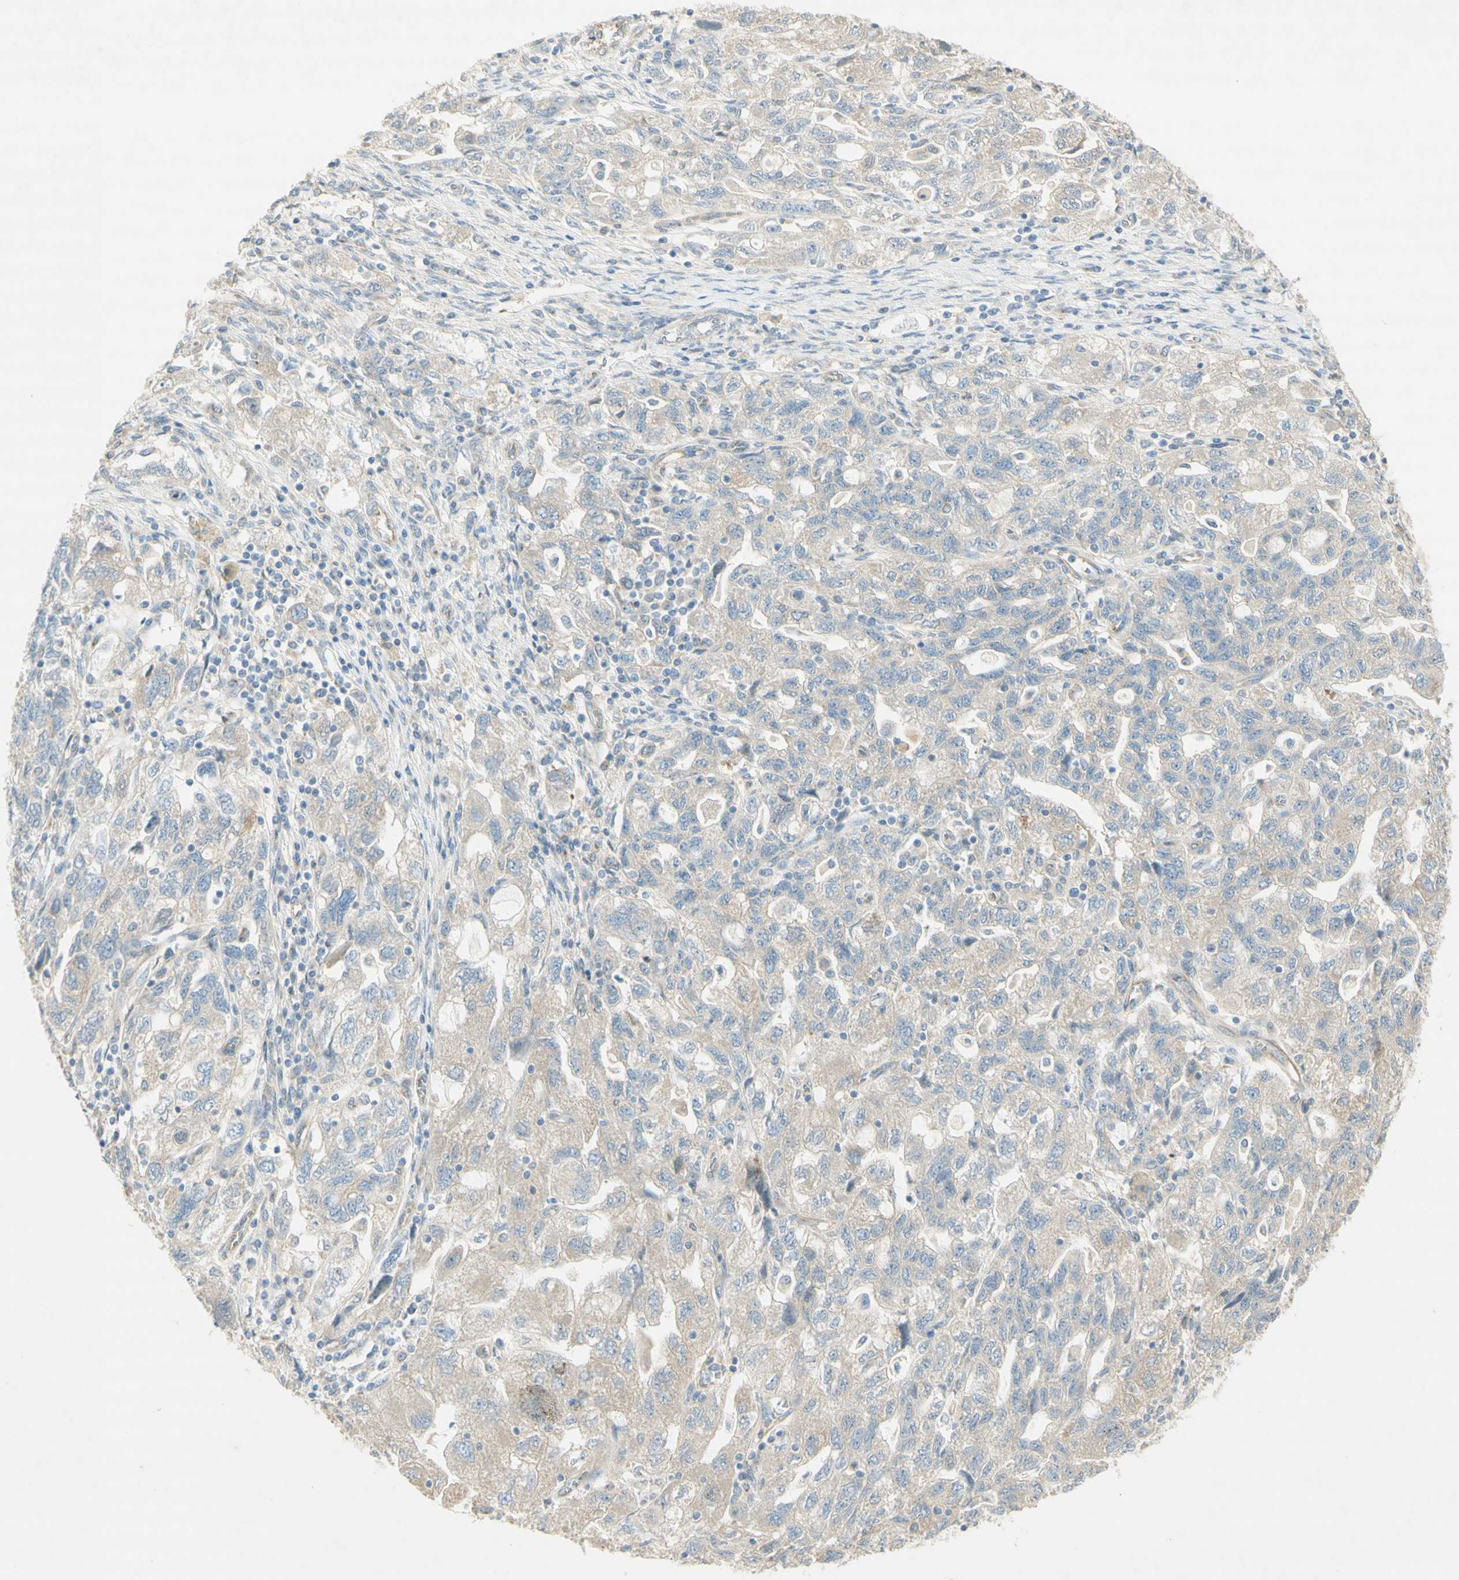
{"staining": {"intensity": "weak", "quantity": "25%-75%", "location": "cytoplasmic/membranous"}, "tissue": "ovarian cancer", "cell_type": "Tumor cells", "image_type": "cancer", "snomed": [{"axis": "morphology", "description": "Carcinoma, NOS"}, {"axis": "morphology", "description": "Cystadenocarcinoma, serous, NOS"}, {"axis": "topography", "description": "Ovary"}], "caption": "Human ovarian cancer stained with a brown dye shows weak cytoplasmic/membranous positive expression in about 25%-75% of tumor cells.", "gene": "DYNC1H1", "patient": {"sex": "female", "age": 69}}